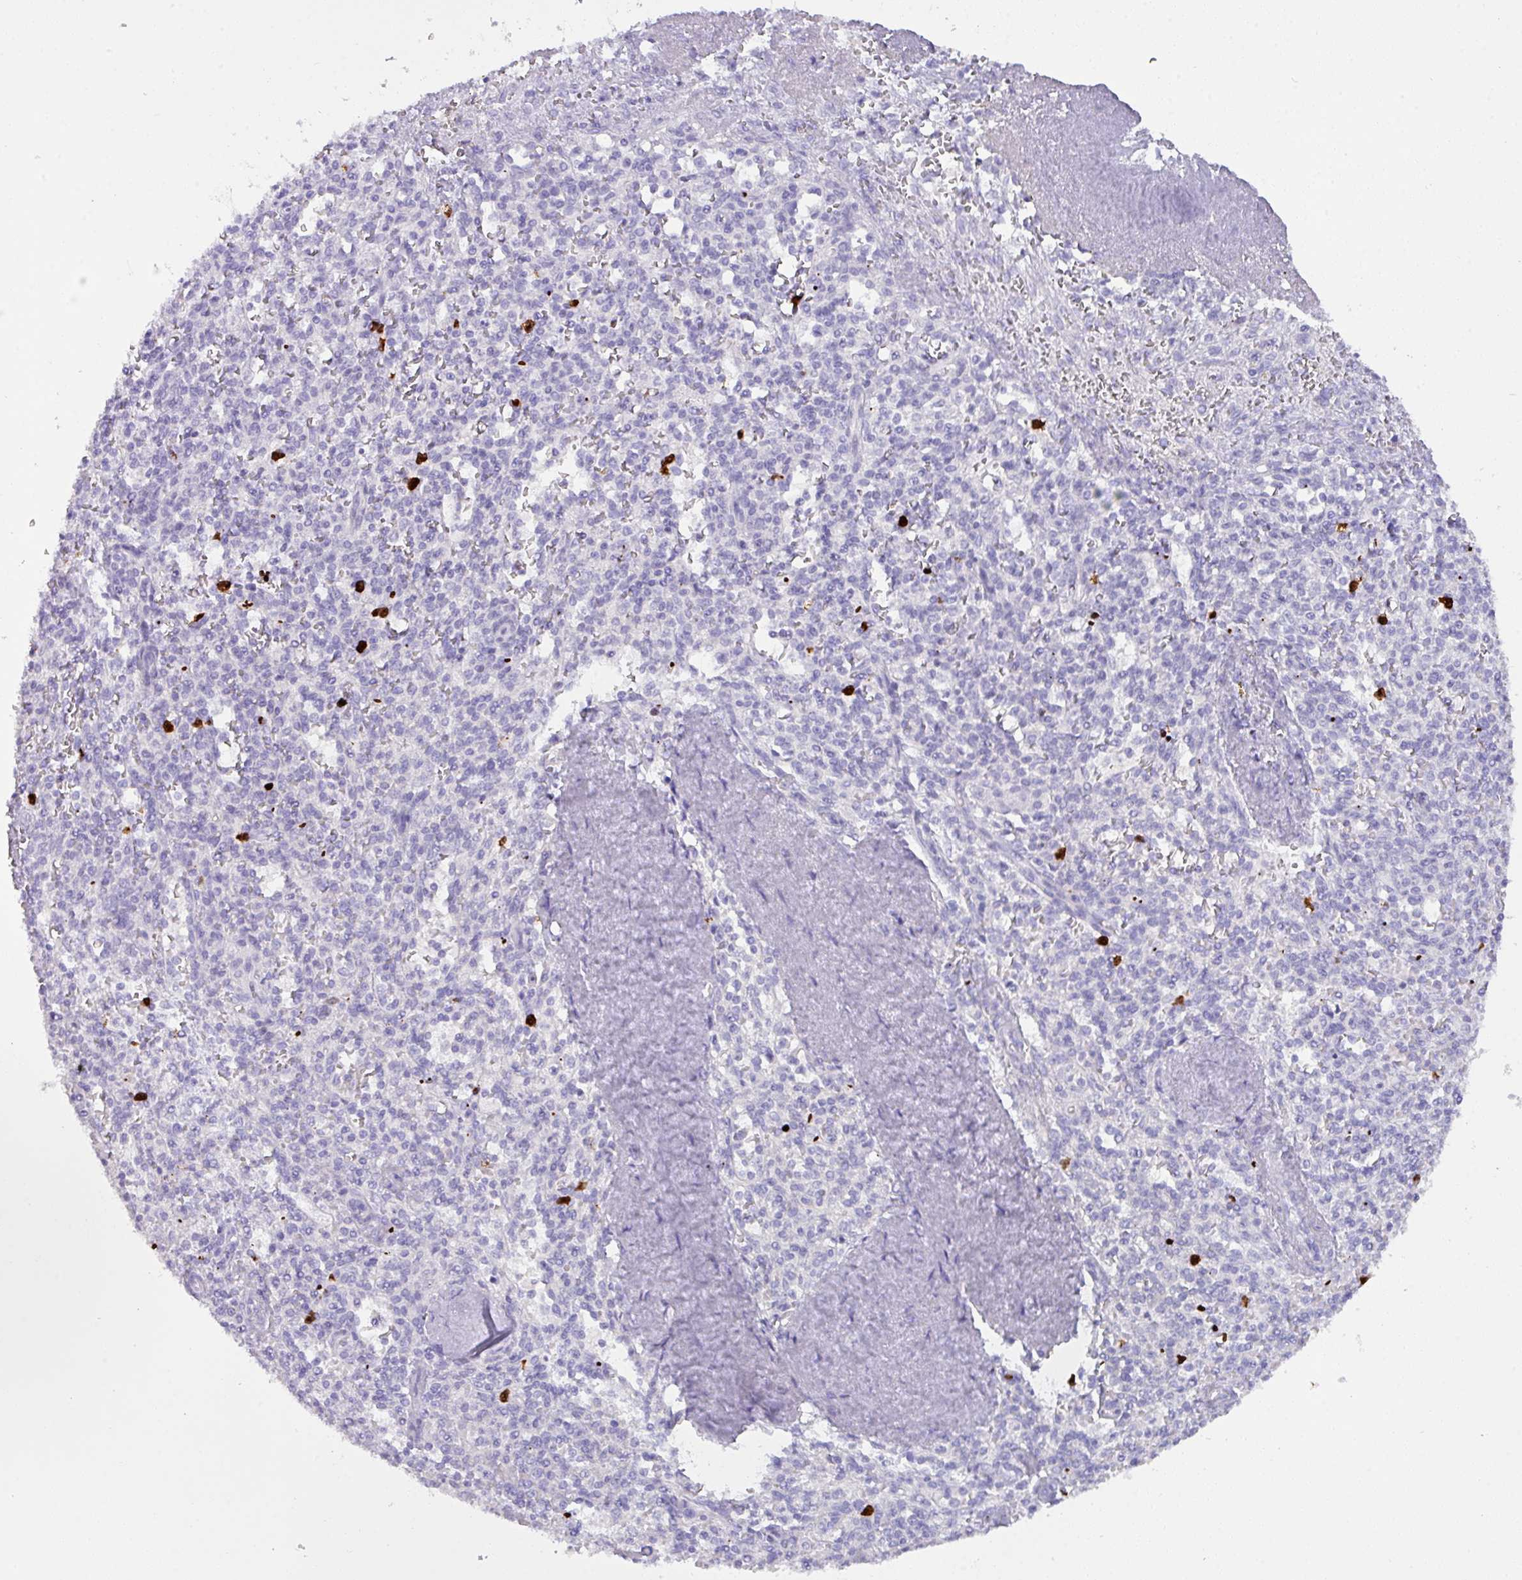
{"staining": {"intensity": "strong", "quantity": "<25%", "location": "cytoplasmic/membranous"}, "tissue": "spleen", "cell_type": "Cells in red pulp", "image_type": "normal", "snomed": [{"axis": "morphology", "description": "Normal tissue, NOS"}, {"axis": "topography", "description": "Spleen"}], "caption": "Immunohistochemistry (DAB (3,3'-diaminobenzidine)) staining of normal human spleen shows strong cytoplasmic/membranous protein staining in about <25% of cells in red pulp.", "gene": "MRM2", "patient": {"sex": "female", "age": 70}}